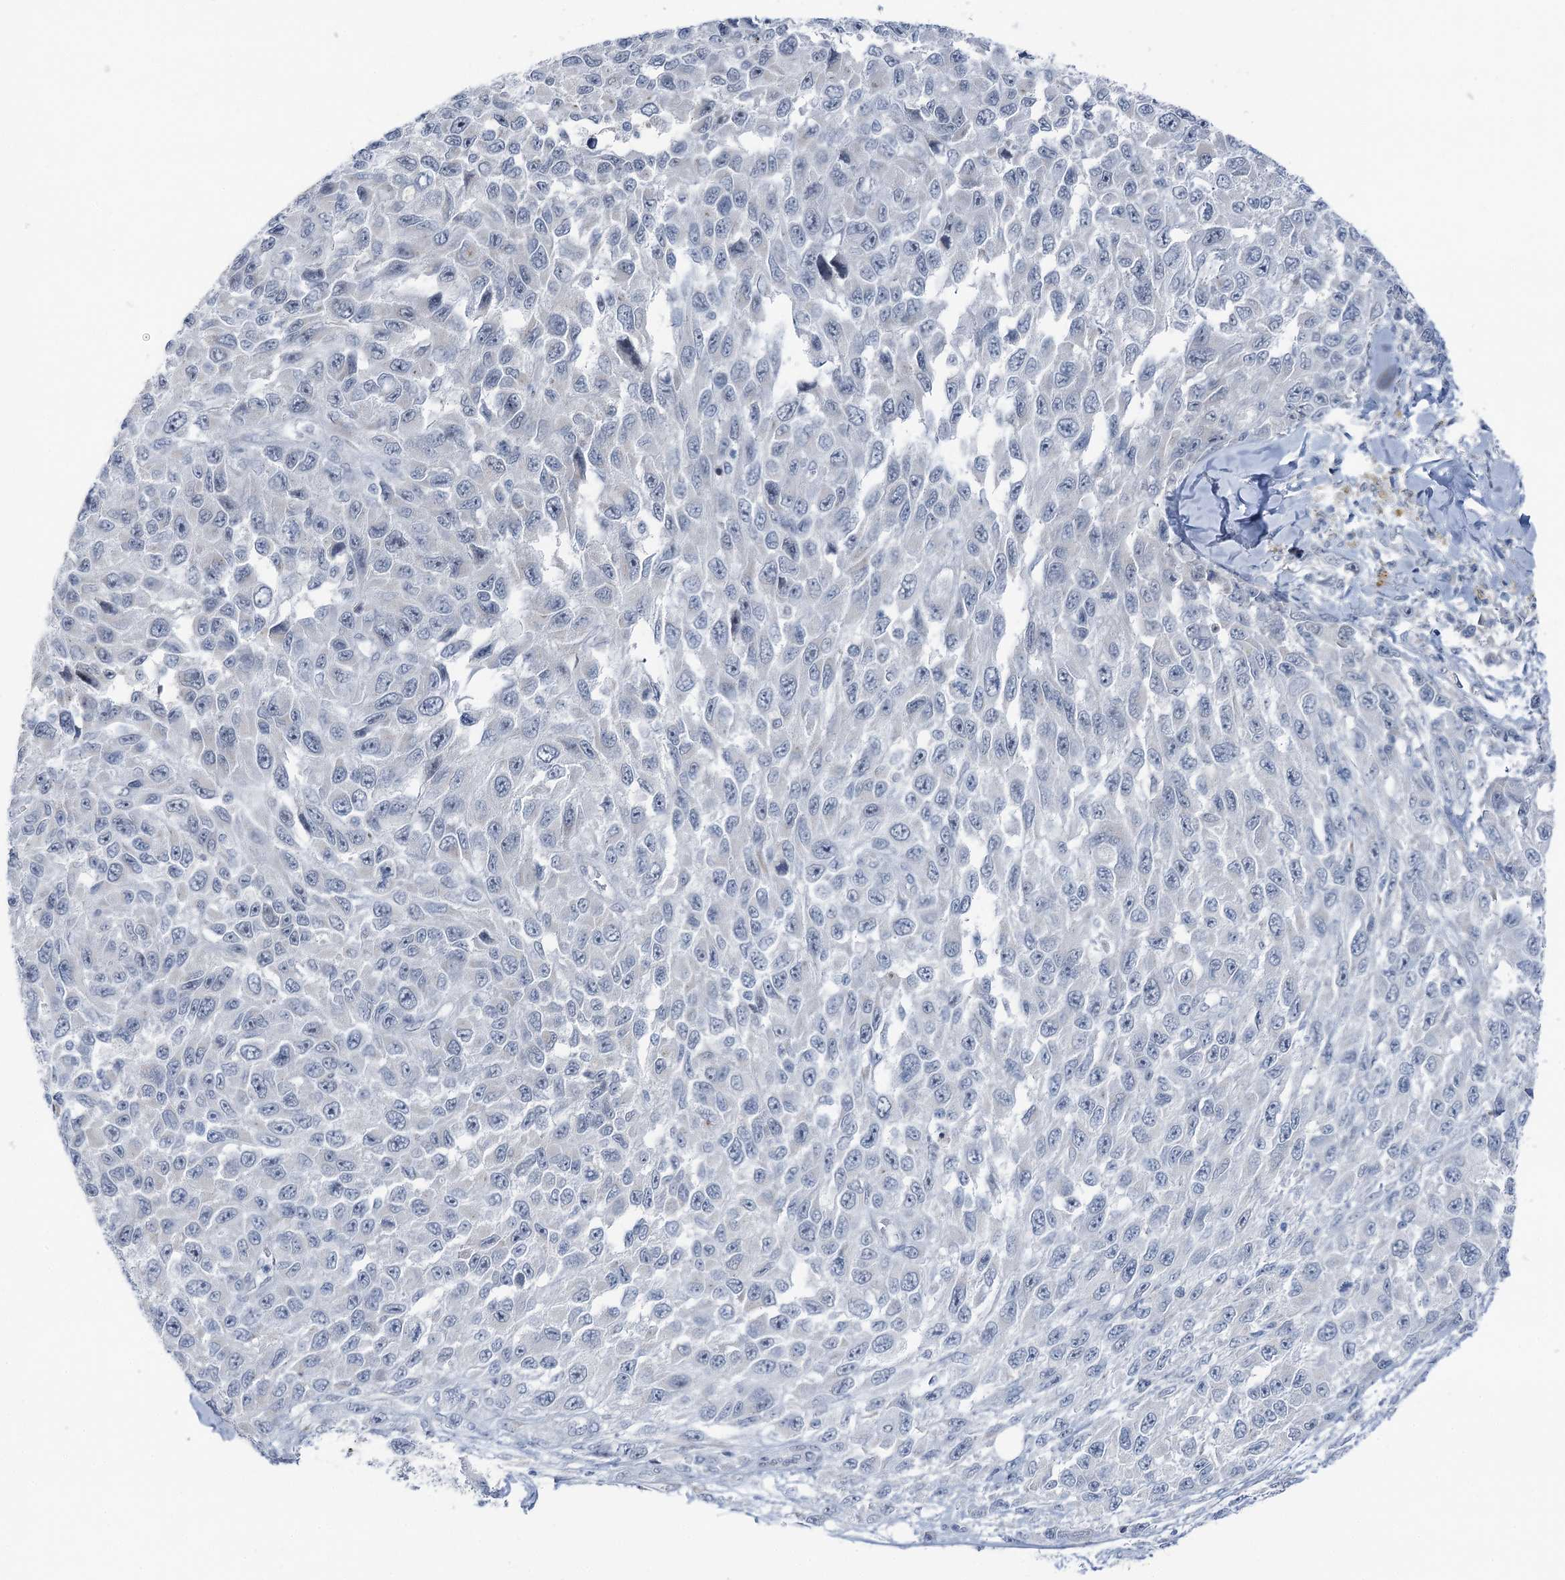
{"staining": {"intensity": "negative", "quantity": "none", "location": "none"}, "tissue": "melanoma", "cell_type": "Tumor cells", "image_type": "cancer", "snomed": [{"axis": "morphology", "description": "Normal tissue, NOS"}, {"axis": "morphology", "description": "Malignant melanoma, NOS"}, {"axis": "topography", "description": "Skin"}], "caption": "The IHC image has no significant expression in tumor cells of malignant melanoma tissue.", "gene": "STEEP1", "patient": {"sex": "female", "age": 96}}